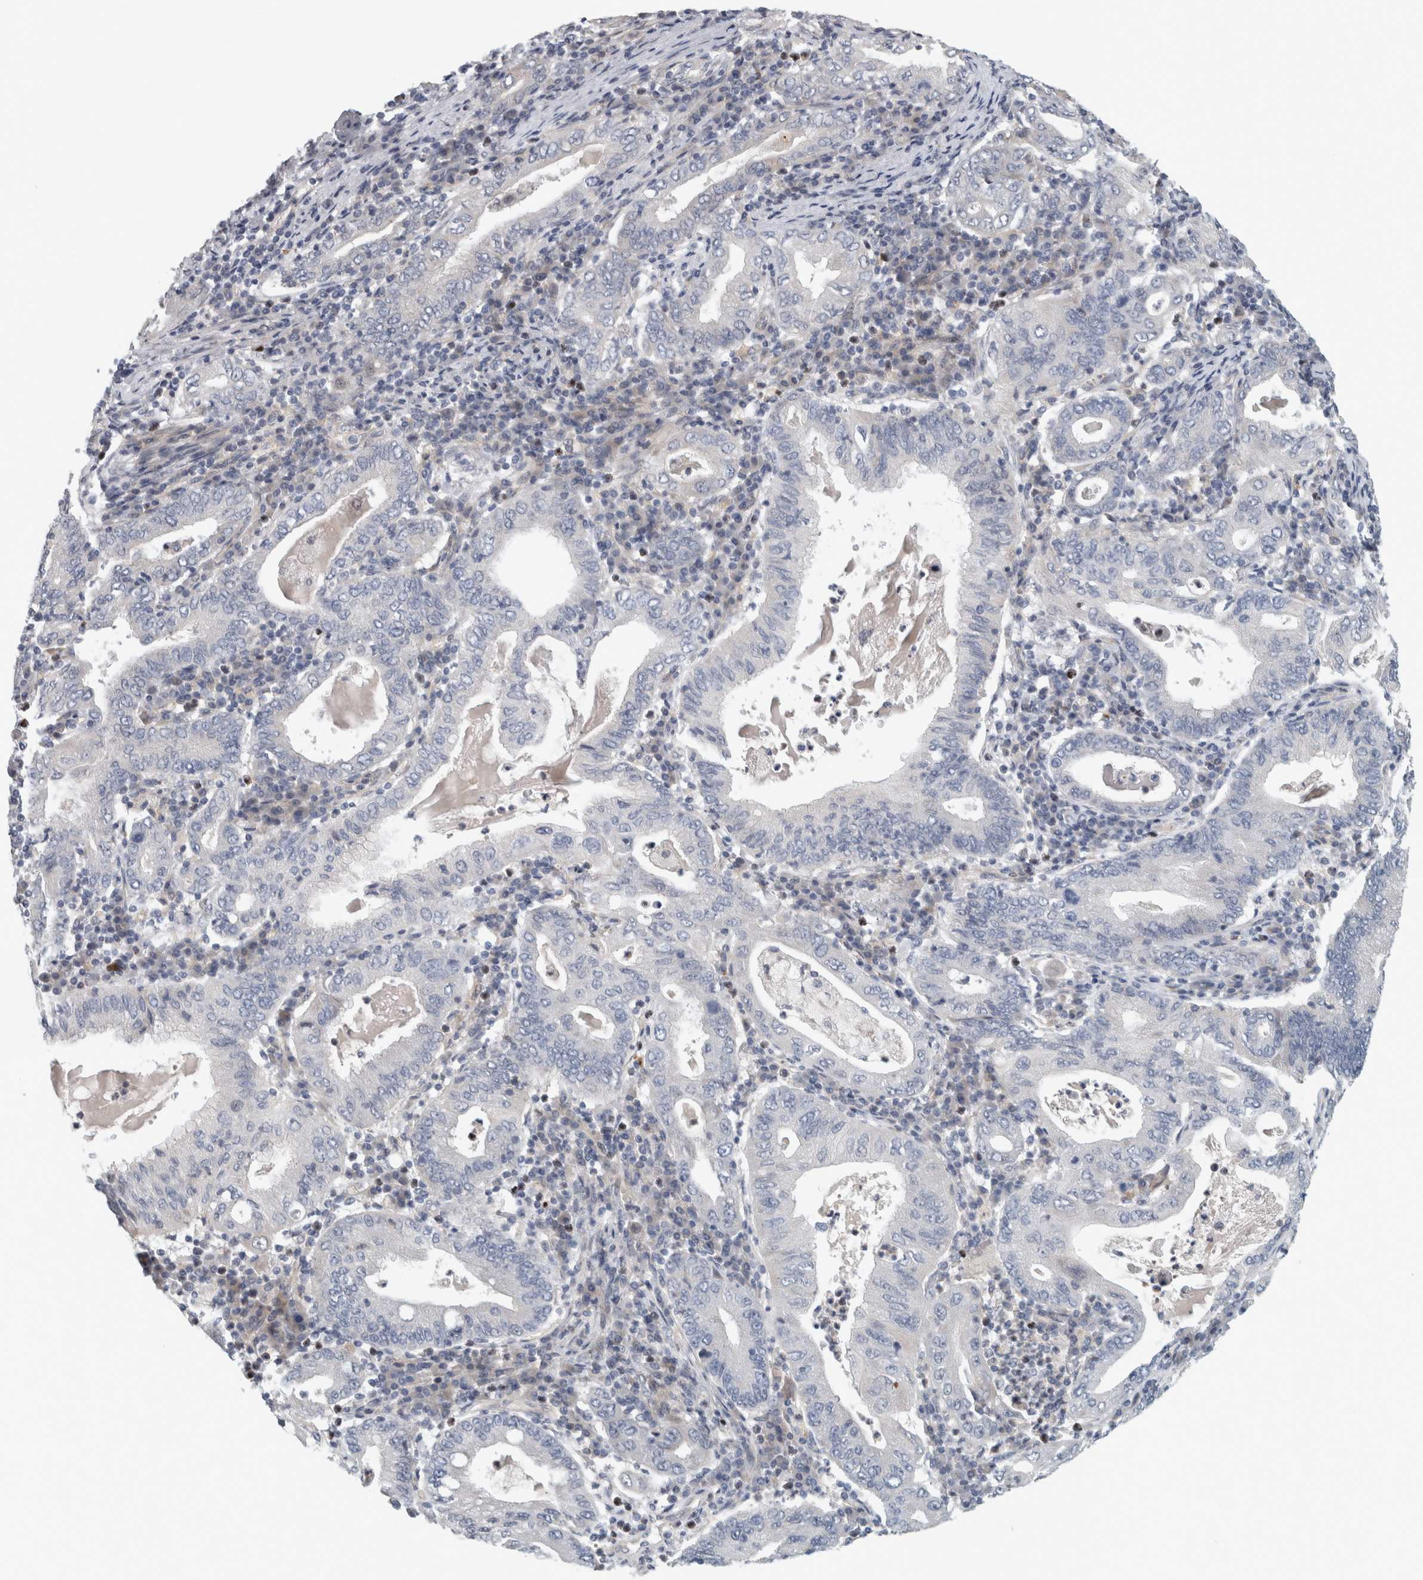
{"staining": {"intensity": "negative", "quantity": "none", "location": "none"}, "tissue": "stomach cancer", "cell_type": "Tumor cells", "image_type": "cancer", "snomed": [{"axis": "morphology", "description": "Normal tissue, NOS"}, {"axis": "morphology", "description": "Adenocarcinoma, NOS"}, {"axis": "topography", "description": "Esophagus"}, {"axis": "topography", "description": "Stomach, upper"}, {"axis": "topography", "description": "Peripheral nerve tissue"}], "caption": "Photomicrograph shows no significant protein expression in tumor cells of stomach adenocarcinoma.", "gene": "ZNF804B", "patient": {"sex": "male", "age": 62}}